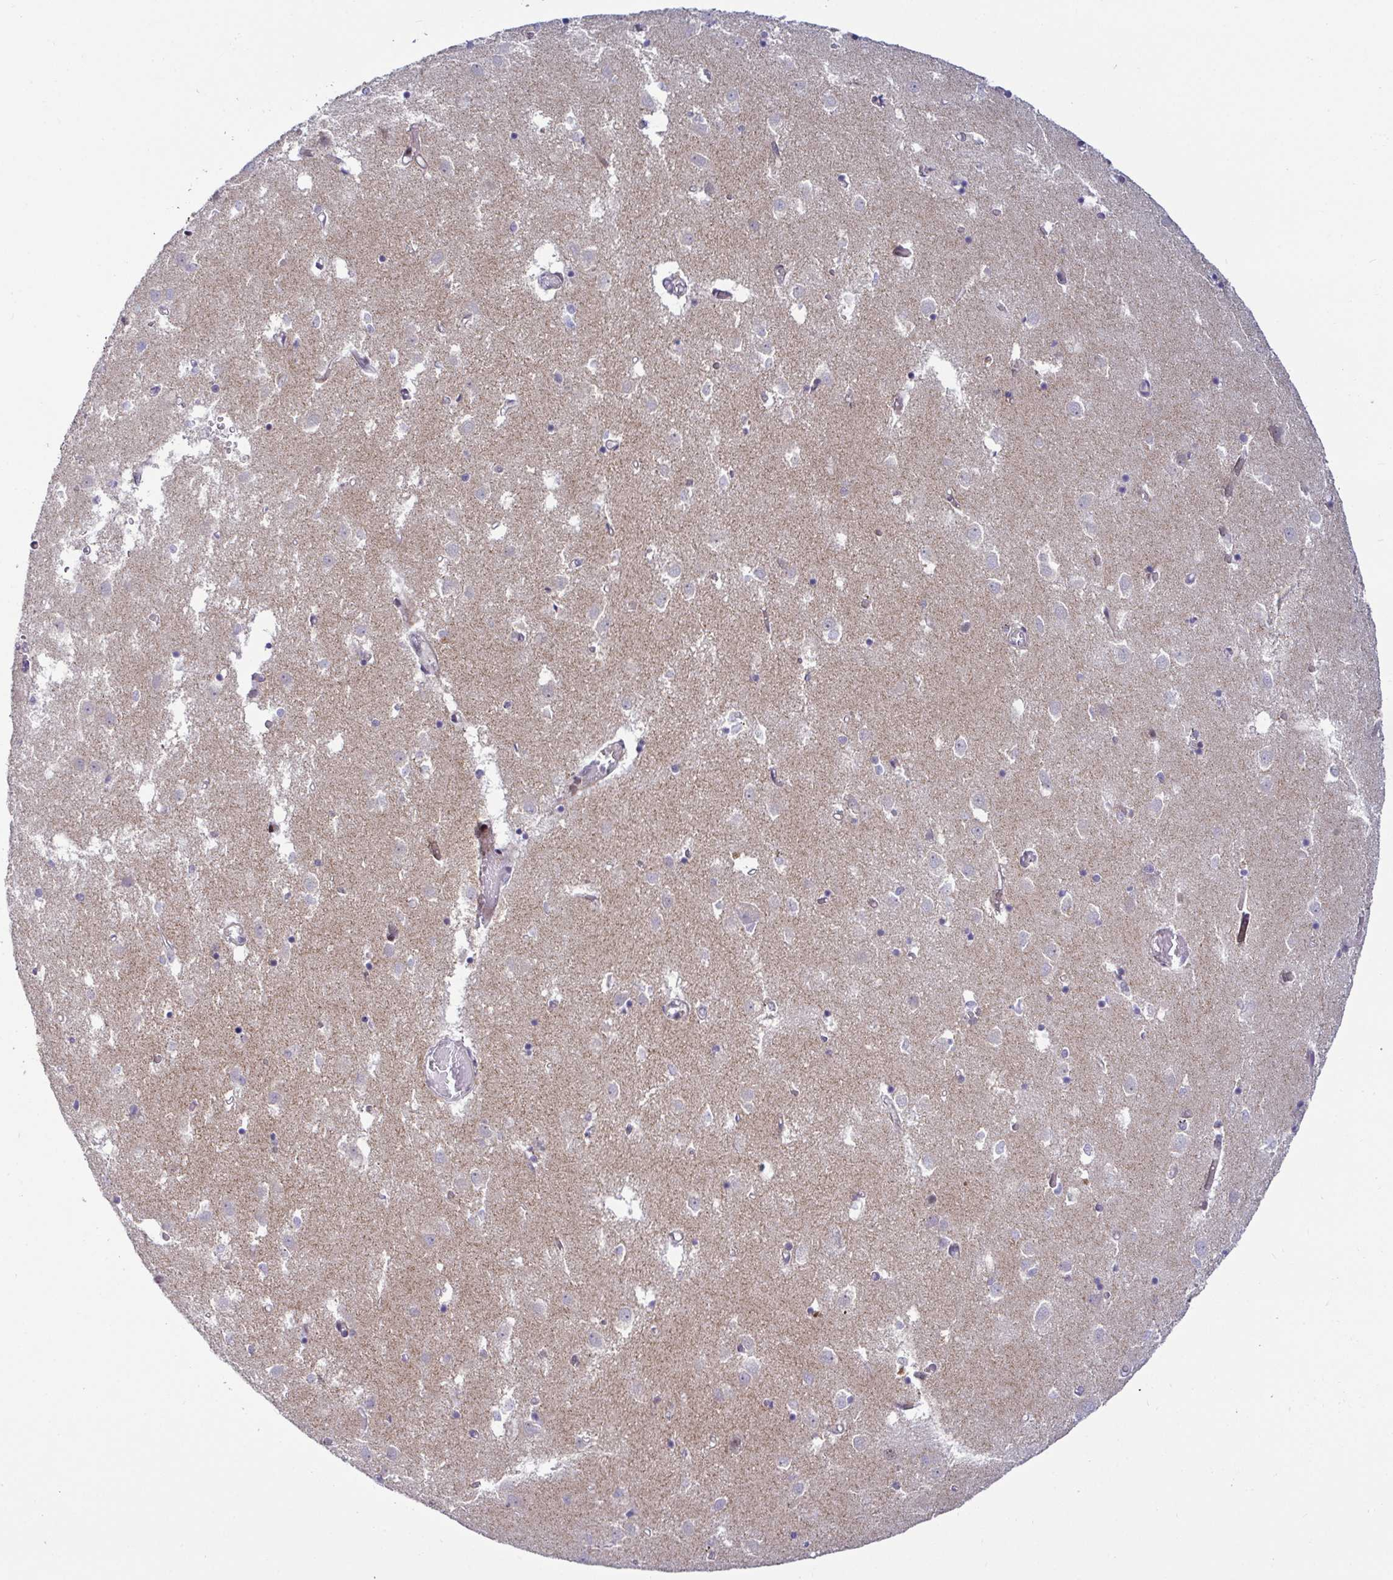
{"staining": {"intensity": "negative", "quantity": "none", "location": "none"}, "tissue": "caudate", "cell_type": "Glial cells", "image_type": "normal", "snomed": [{"axis": "morphology", "description": "Normal tissue, NOS"}, {"axis": "topography", "description": "Lateral ventricle wall"}], "caption": "Glial cells show no significant staining in unremarkable caudate. (Brightfield microscopy of DAB (3,3'-diaminobenzidine) immunohistochemistry at high magnification).", "gene": "DZIP1", "patient": {"sex": "male", "age": 70}}